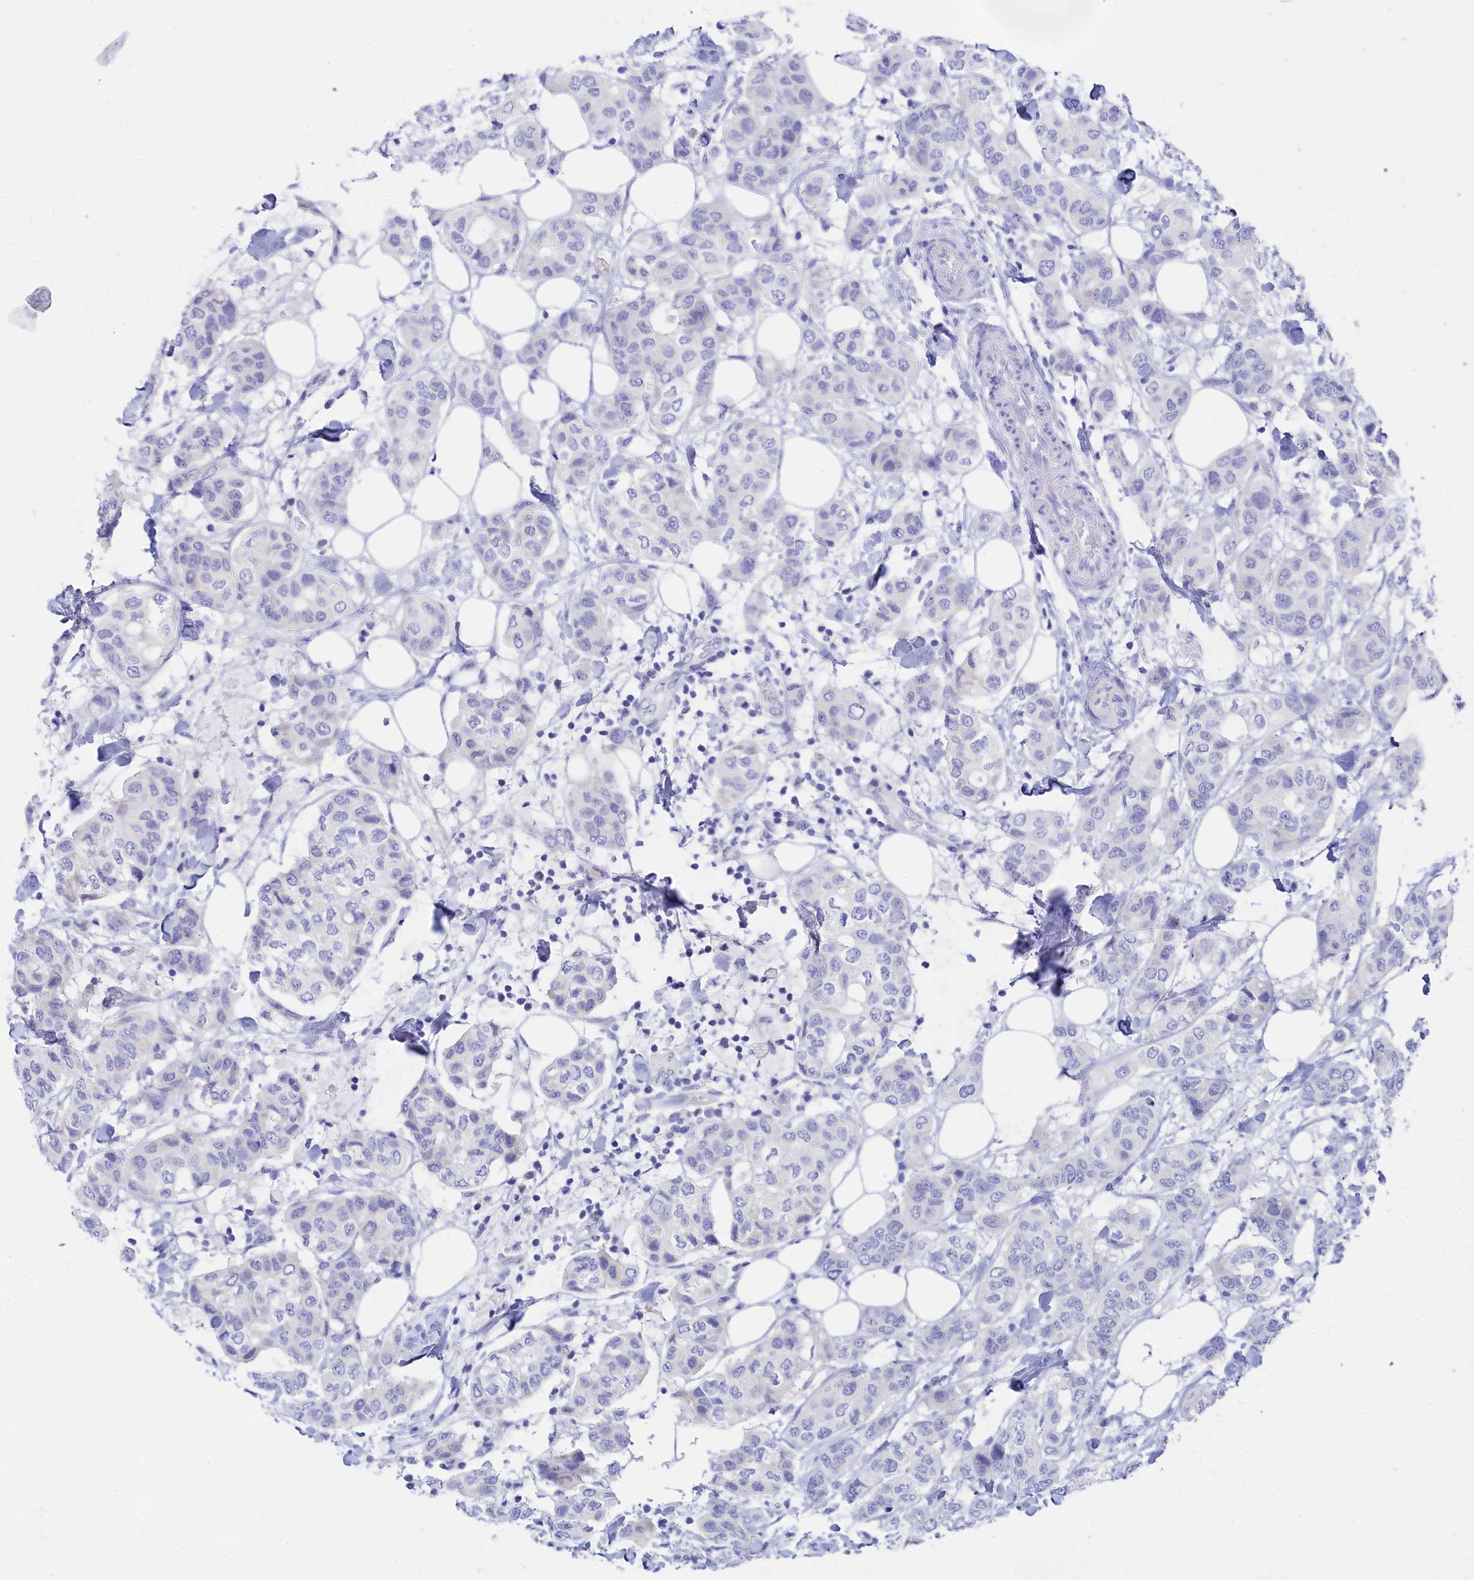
{"staining": {"intensity": "negative", "quantity": "none", "location": "none"}, "tissue": "breast cancer", "cell_type": "Tumor cells", "image_type": "cancer", "snomed": [{"axis": "morphology", "description": "Lobular carcinoma"}, {"axis": "topography", "description": "Breast"}], "caption": "An image of lobular carcinoma (breast) stained for a protein exhibits no brown staining in tumor cells.", "gene": "TRIM10", "patient": {"sex": "female", "age": 51}}